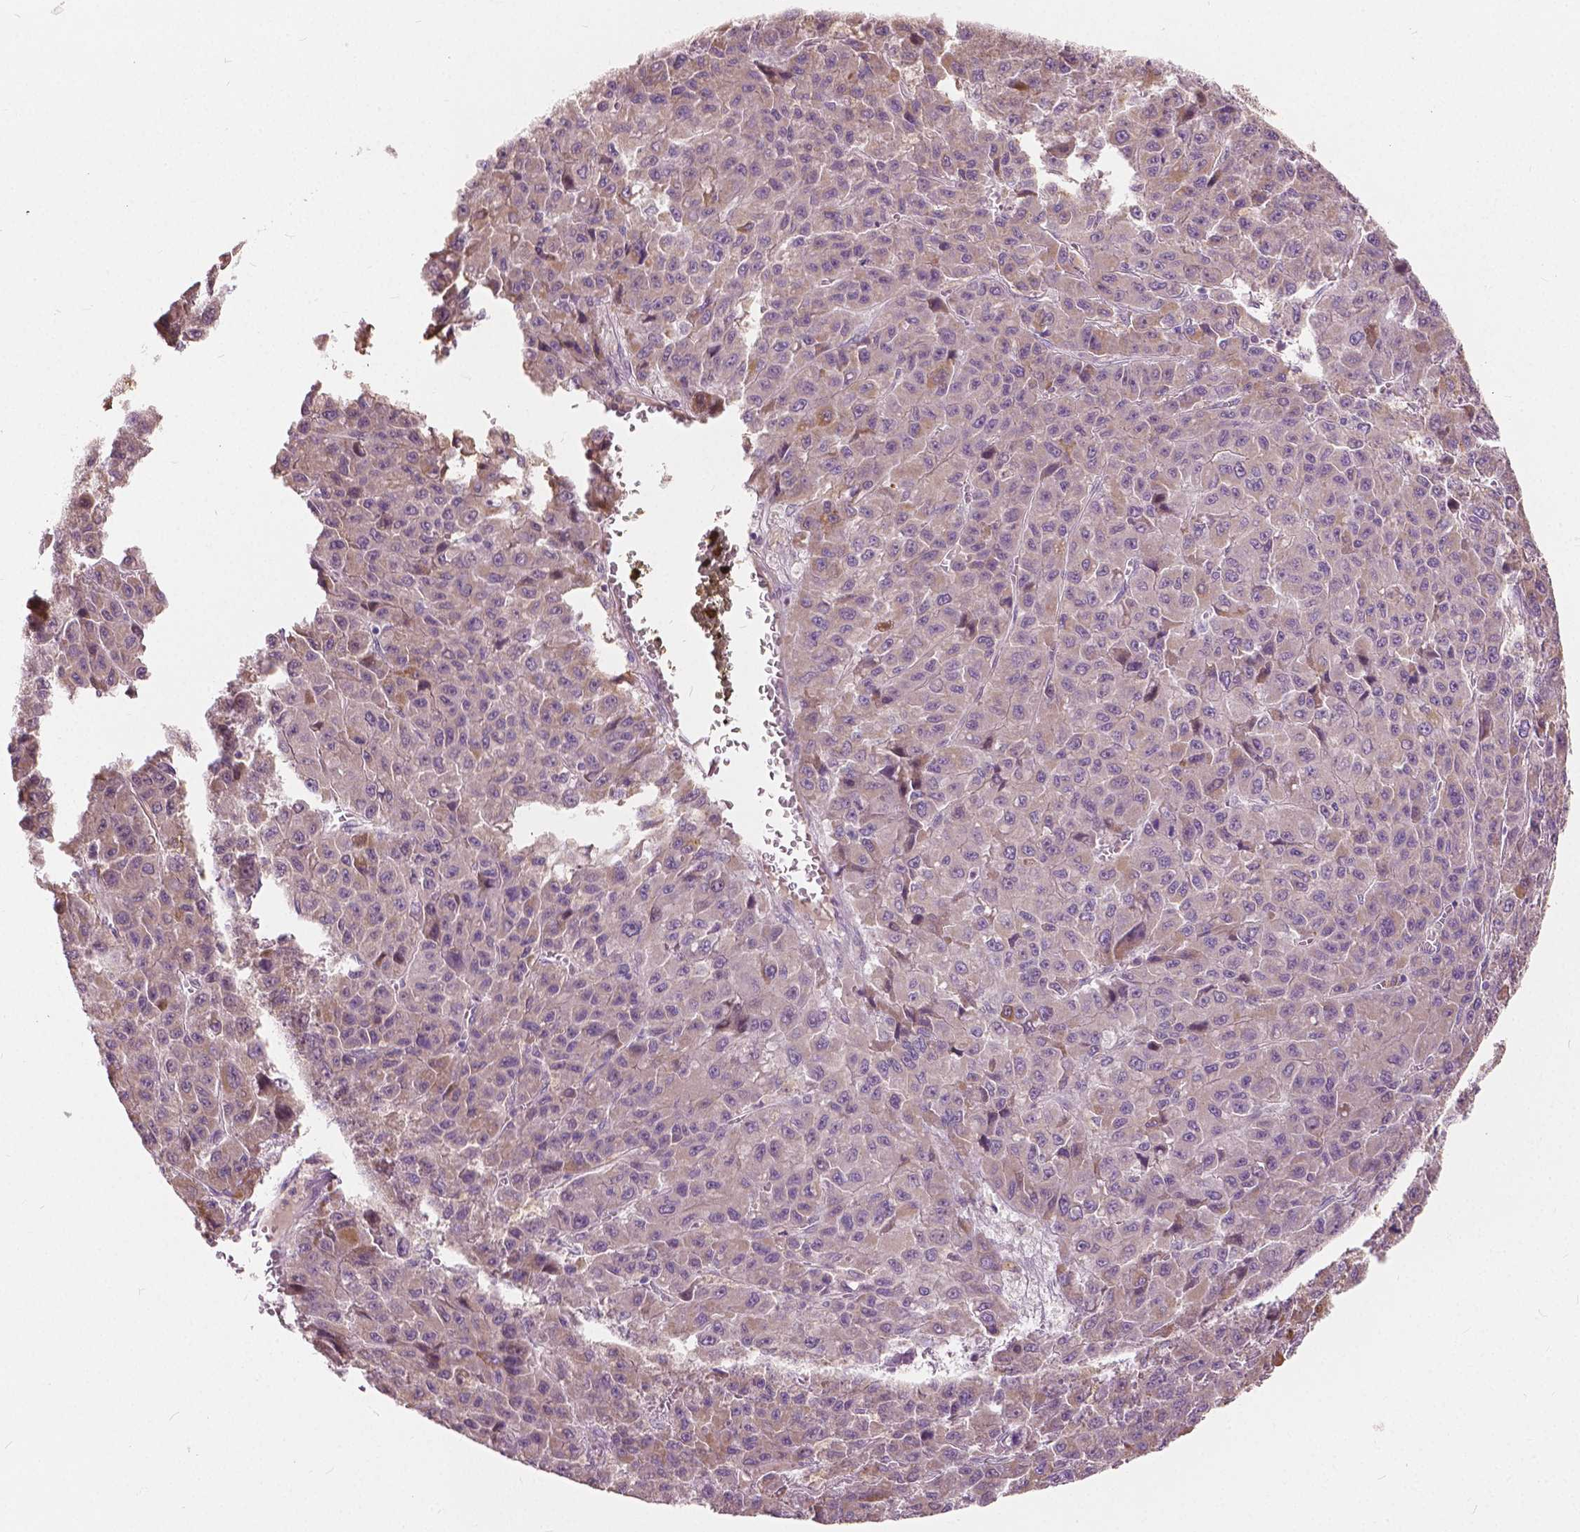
{"staining": {"intensity": "negative", "quantity": "none", "location": "none"}, "tissue": "liver cancer", "cell_type": "Tumor cells", "image_type": "cancer", "snomed": [{"axis": "morphology", "description": "Carcinoma, Hepatocellular, NOS"}, {"axis": "topography", "description": "Liver"}], "caption": "Image shows no protein expression in tumor cells of liver cancer (hepatocellular carcinoma) tissue. (Stains: DAB (3,3'-diaminobenzidine) immunohistochemistry with hematoxylin counter stain, Microscopy: brightfield microscopy at high magnification).", "gene": "DLX6", "patient": {"sex": "male", "age": 70}}